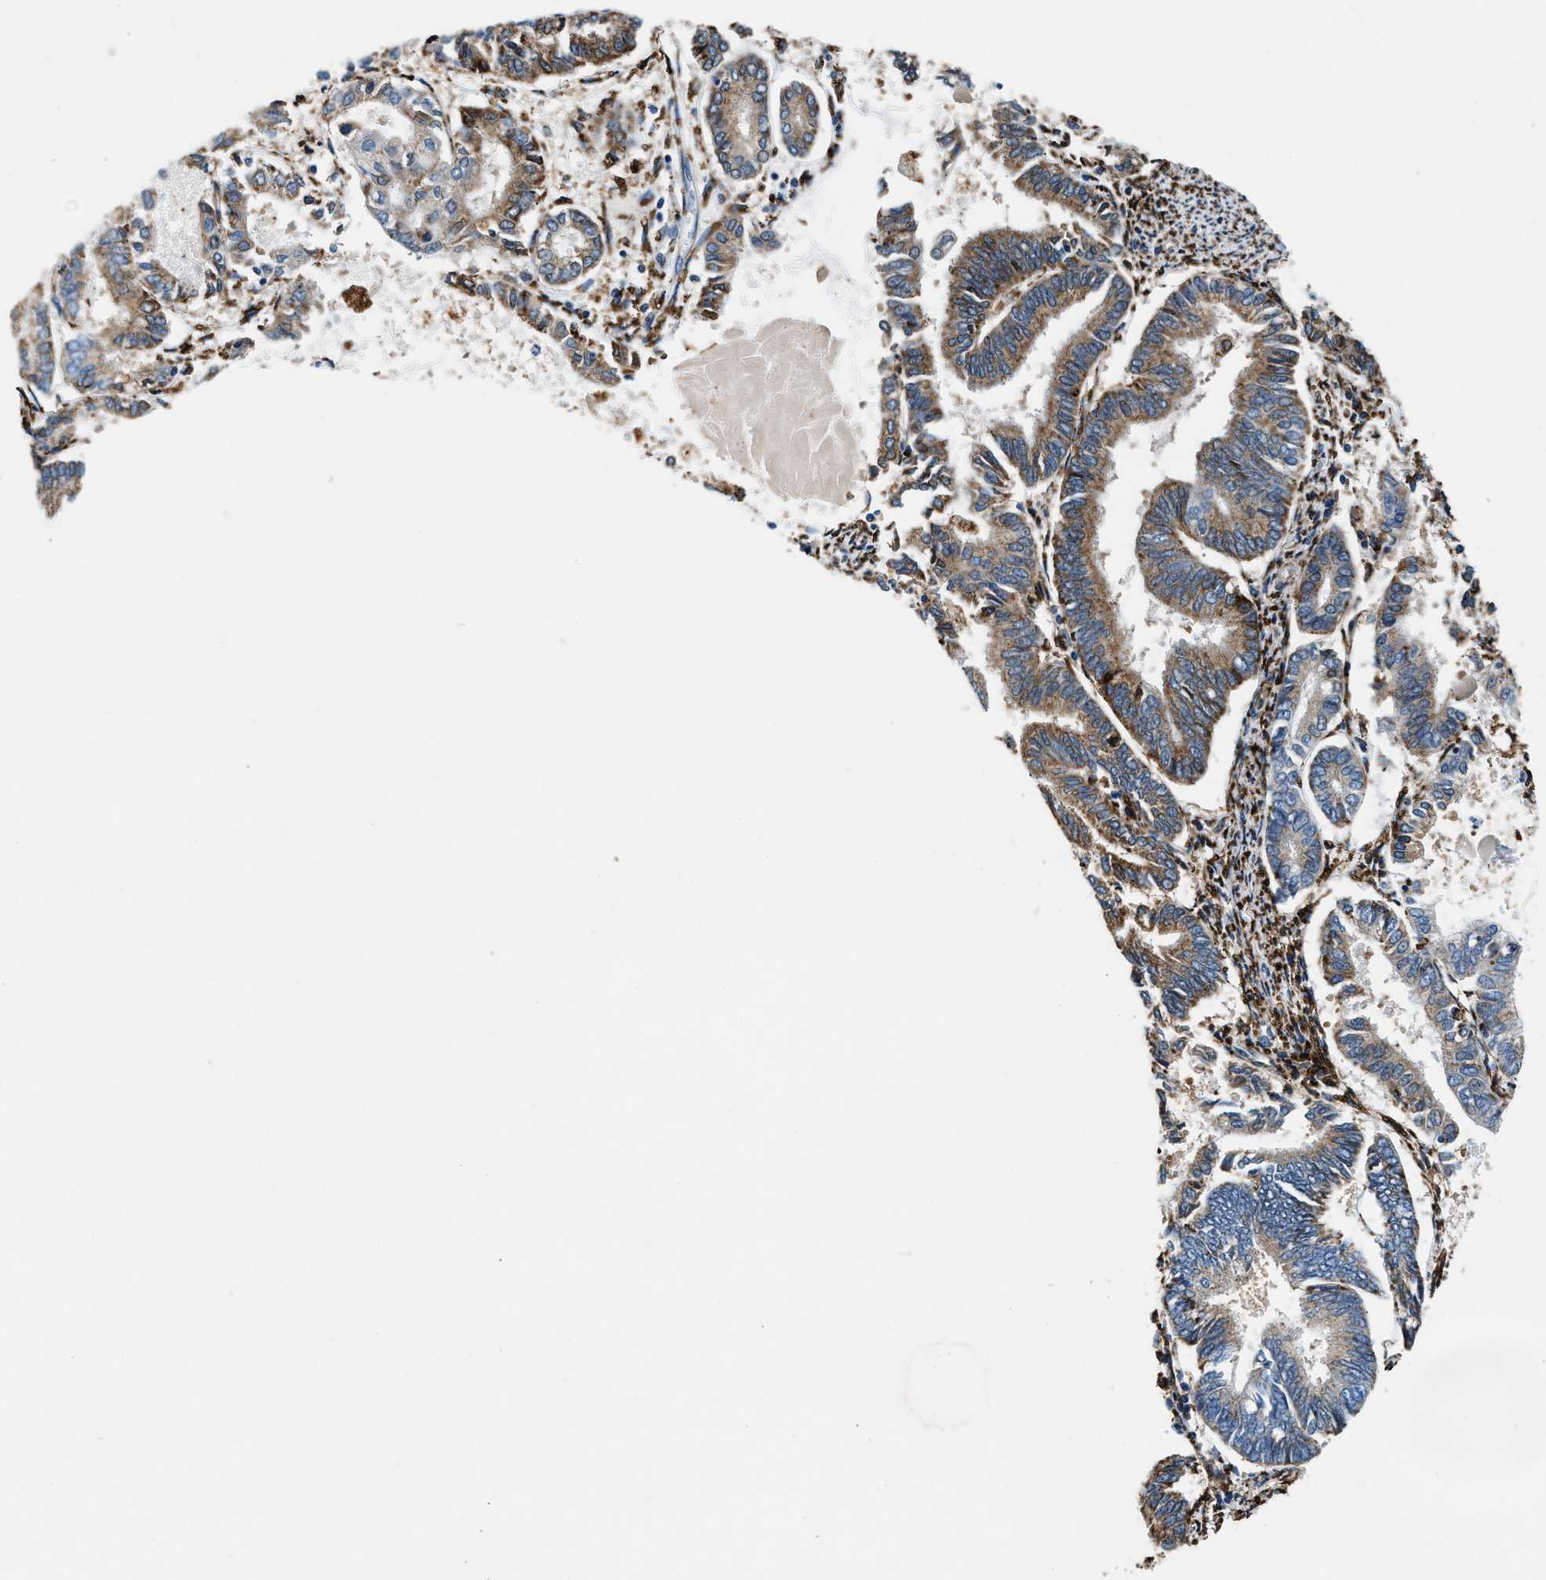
{"staining": {"intensity": "weak", "quantity": ">75%", "location": "cytoplasmic/membranous"}, "tissue": "endometrial cancer", "cell_type": "Tumor cells", "image_type": "cancer", "snomed": [{"axis": "morphology", "description": "Adenocarcinoma, NOS"}, {"axis": "topography", "description": "Endometrium"}], "caption": "Endometrial cancer (adenocarcinoma) was stained to show a protein in brown. There is low levels of weak cytoplasmic/membranous positivity in approximately >75% of tumor cells.", "gene": "SLFN11", "patient": {"sex": "female", "age": 86}}